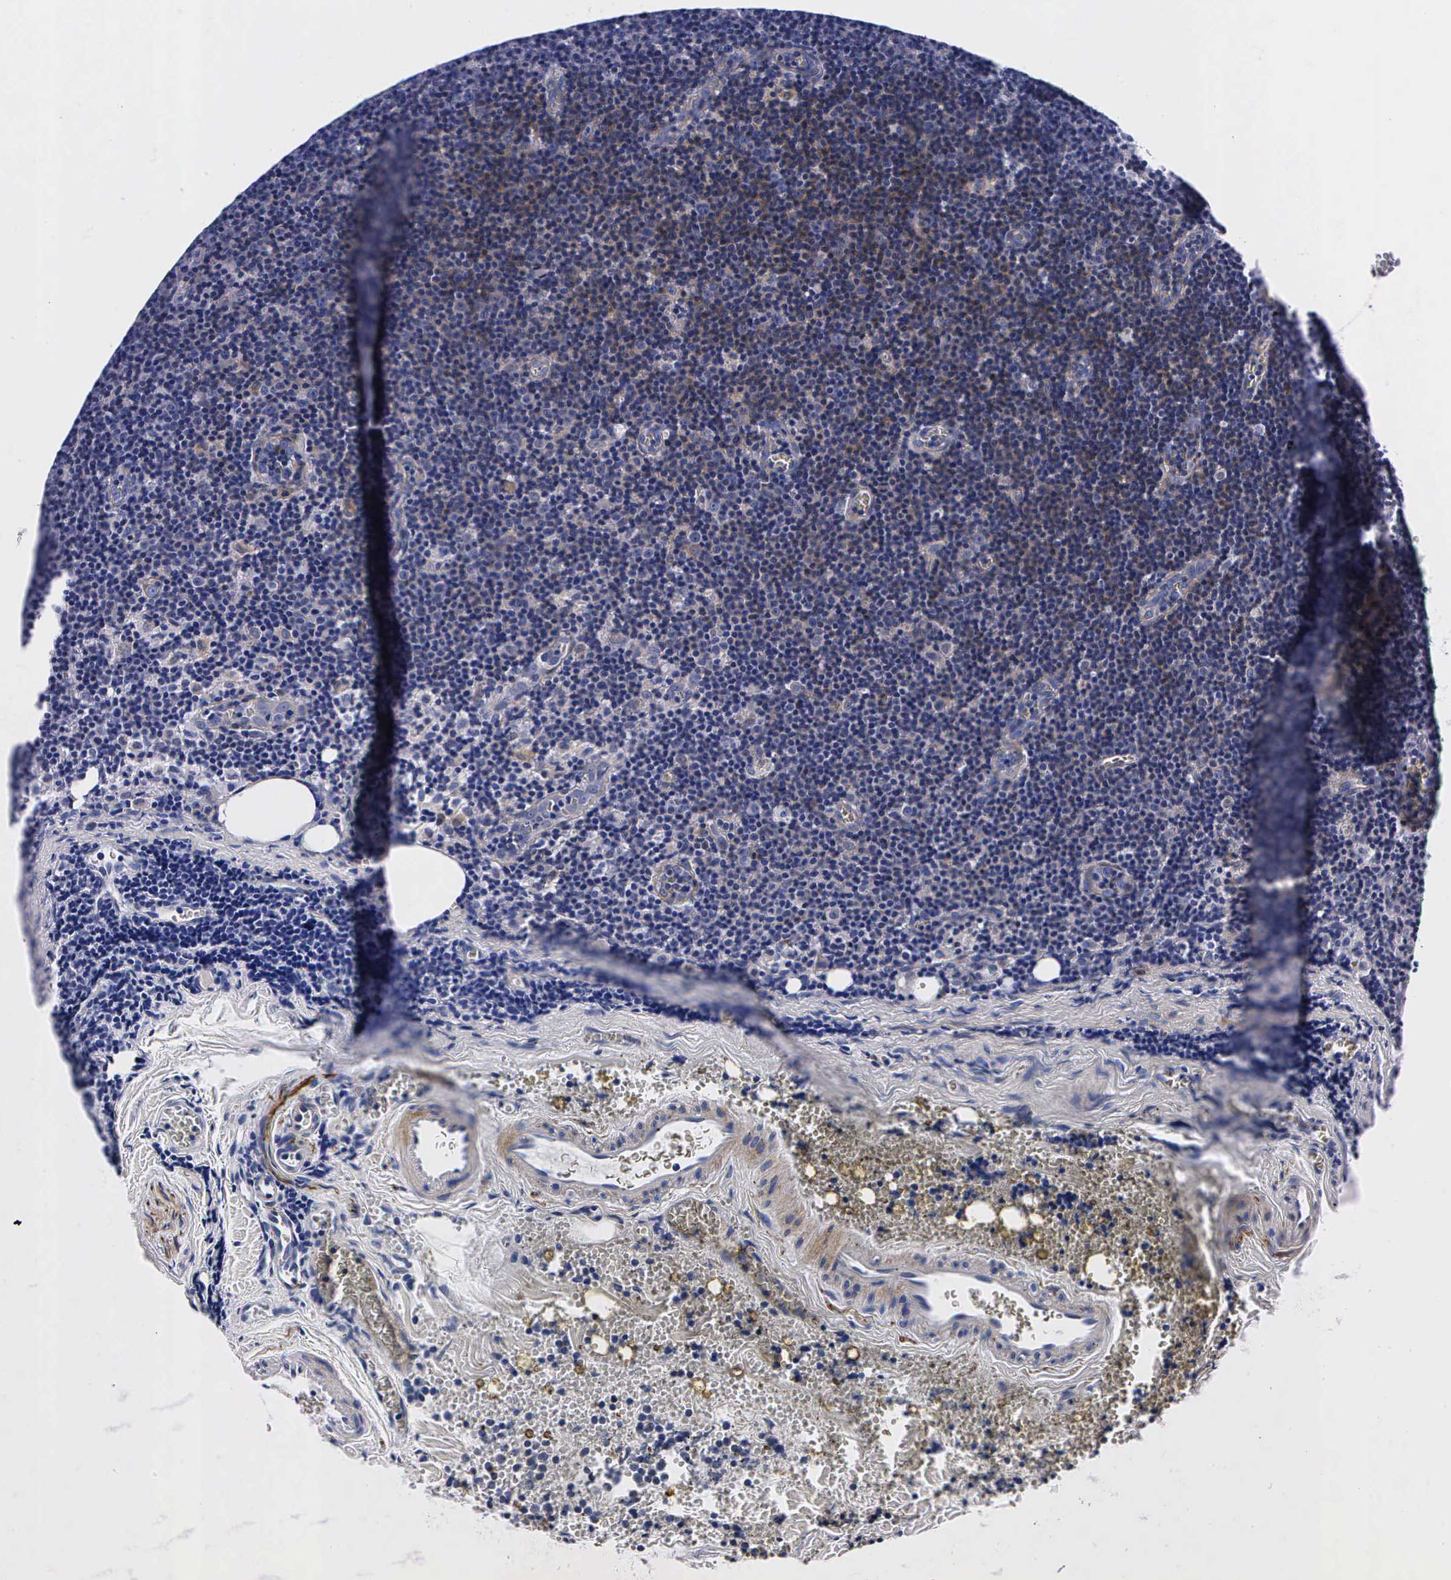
{"staining": {"intensity": "negative", "quantity": "none", "location": "none"}, "tissue": "lymphoma", "cell_type": "Tumor cells", "image_type": "cancer", "snomed": [{"axis": "morphology", "description": "Malignant lymphoma, non-Hodgkin's type, Low grade"}, {"axis": "topography", "description": "Lymph node"}], "caption": "Tumor cells show no significant protein staining in low-grade malignant lymphoma, non-Hodgkin's type.", "gene": "ENO2", "patient": {"sex": "male", "age": 57}}